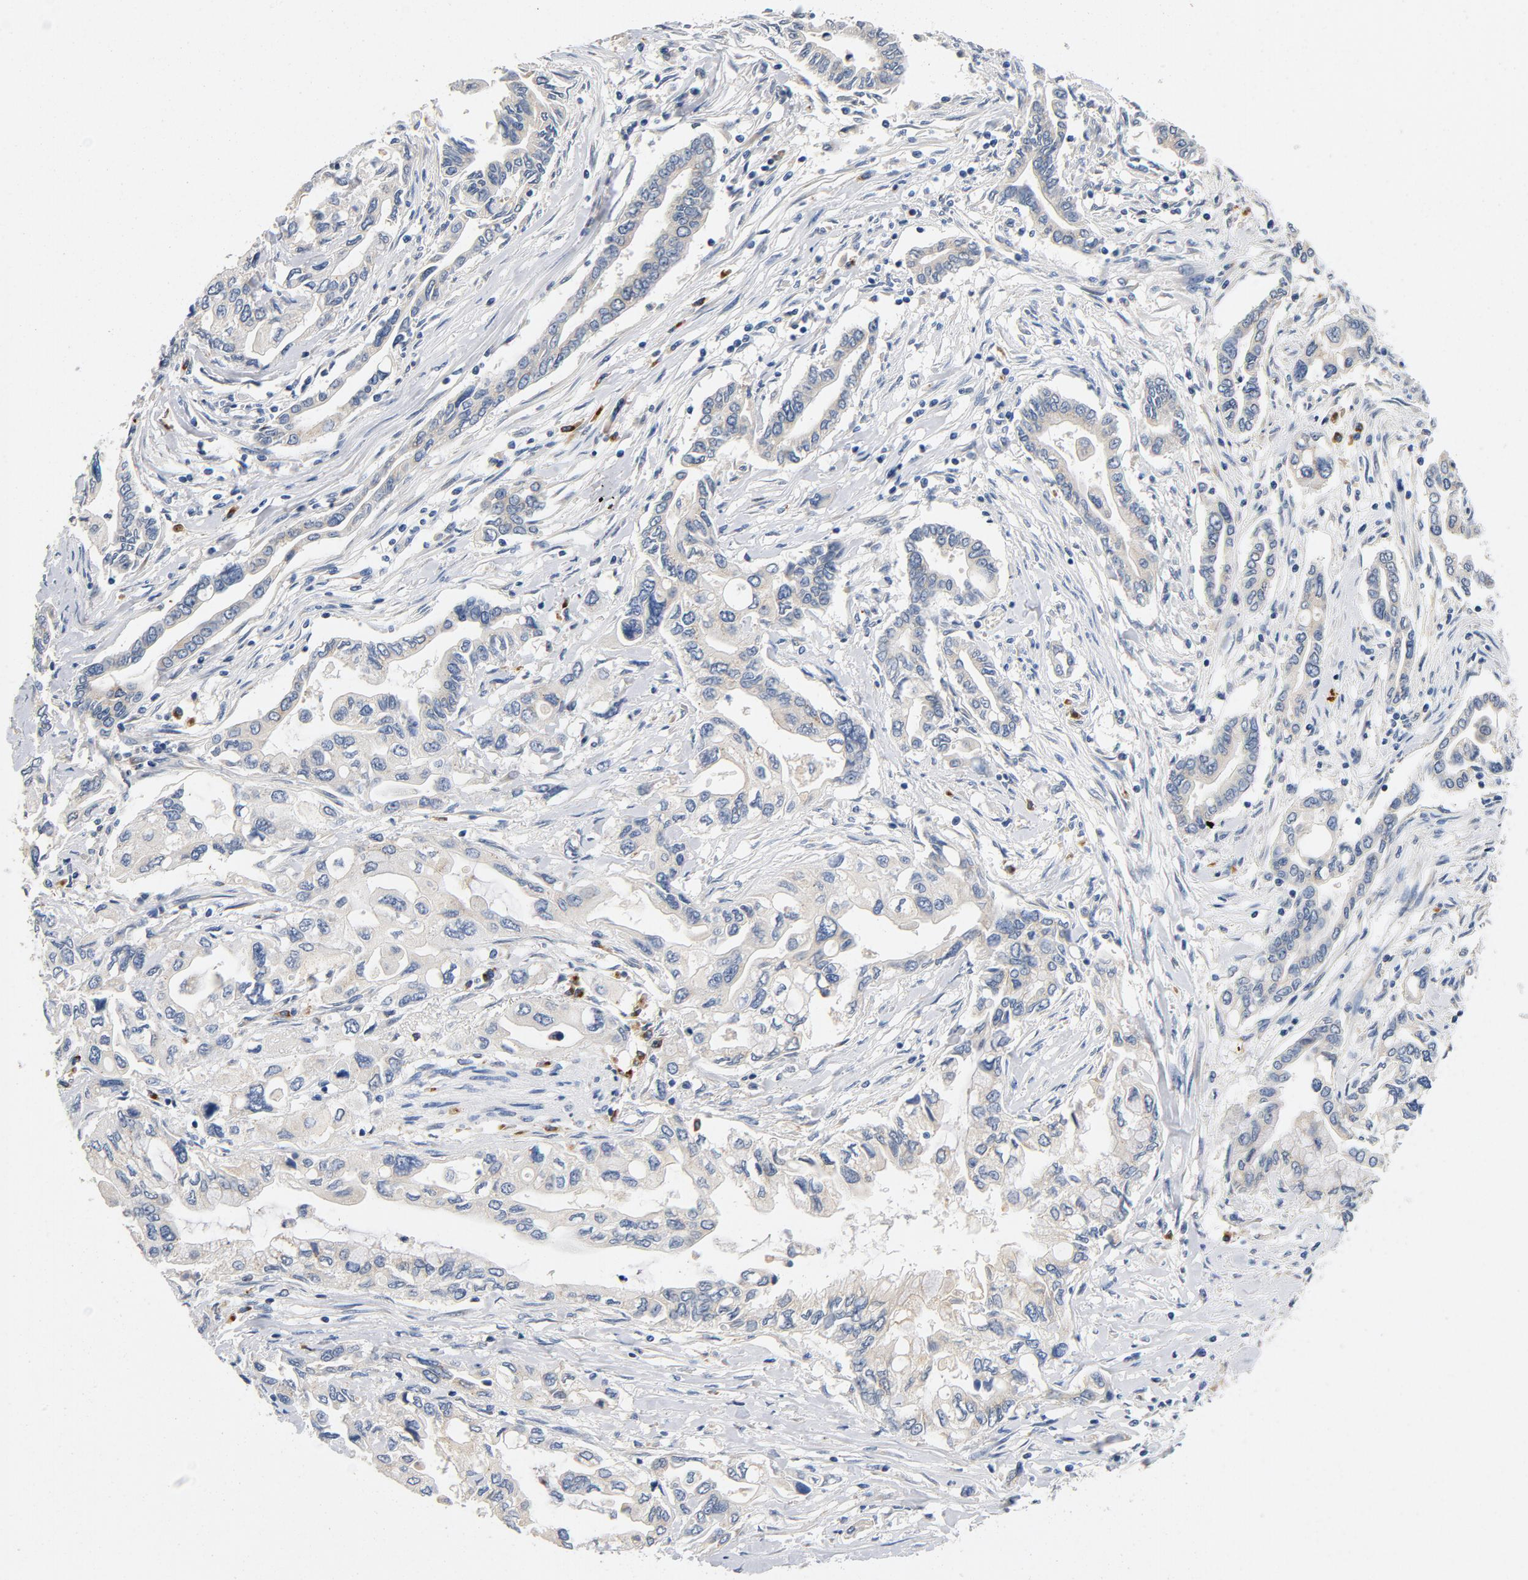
{"staining": {"intensity": "negative", "quantity": "none", "location": "none"}, "tissue": "pancreatic cancer", "cell_type": "Tumor cells", "image_type": "cancer", "snomed": [{"axis": "morphology", "description": "Adenocarcinoma, NOS"}, {"axis": "topography", "description": "Pancreas"}], "caption": "A micrograph of pancreatic adenocarcinoma stained for a protein shows no brown staining in tumor cells. Nuclei are stained in blue.", "gene": "LMAN2", "patient": {"sex": "female", "age": 57}}